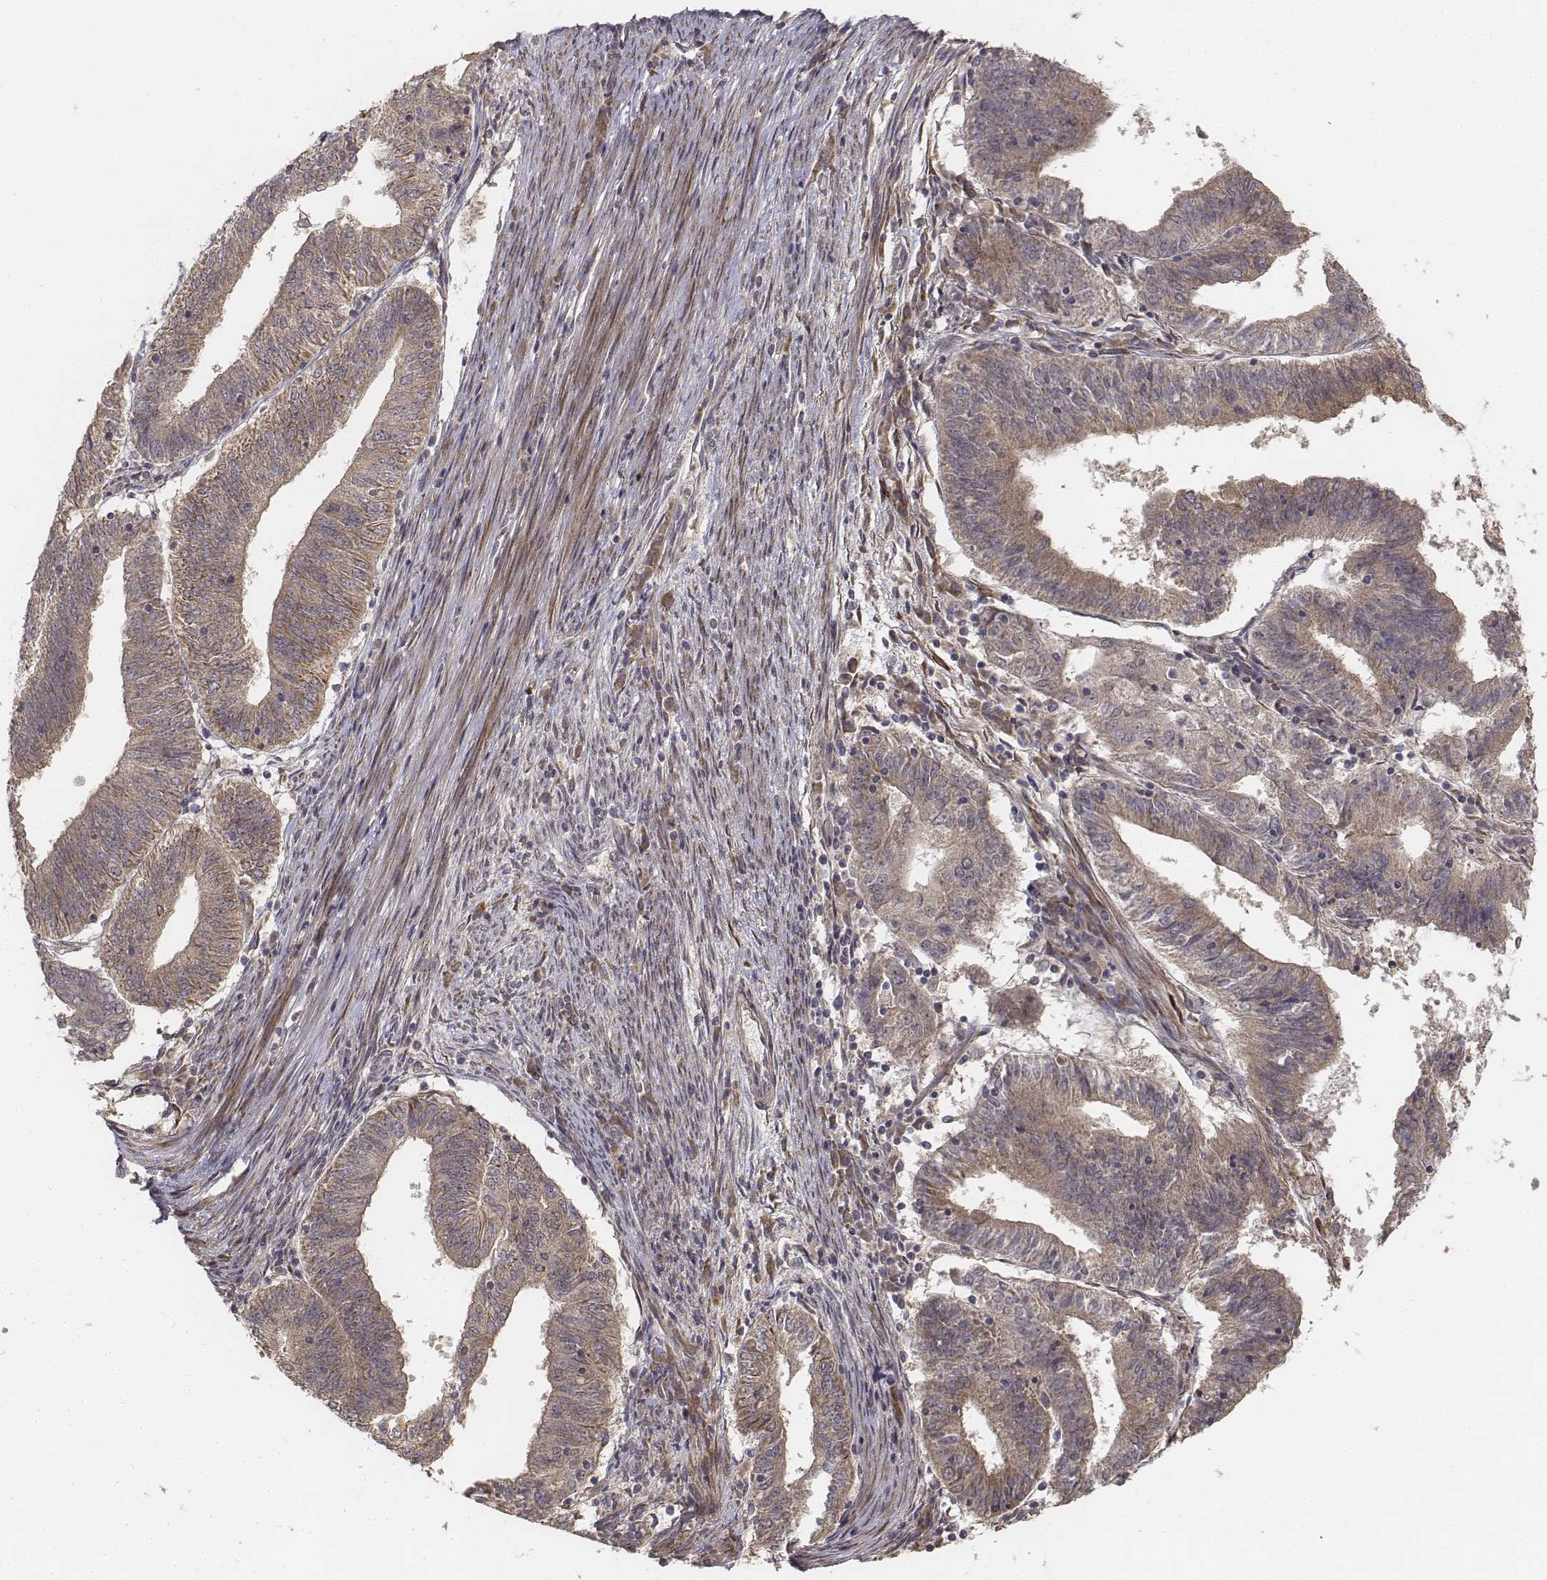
{"staining": {"intensity": "moderate", "quantity": "25%-75%", "location": "cytoplasmic/membranous"}, "tissue": "endometrial cancer", "cell_type": "Tumor cells", "image_type": "cancer", "snomed": [{"axis": "morphology", "description": "Adenocarcinoma, NOS"}, {"axis": "topography", "description": "Endometrium"}], "caption": "Endometrial cancer was stained to show a protein in brown. There is medium levels of moderate cytoplasmic/membranous staining in about 25%-75% of tumor cells.", "gene": "FBXO21", "patient": {"sex": "female", "age": 82}}